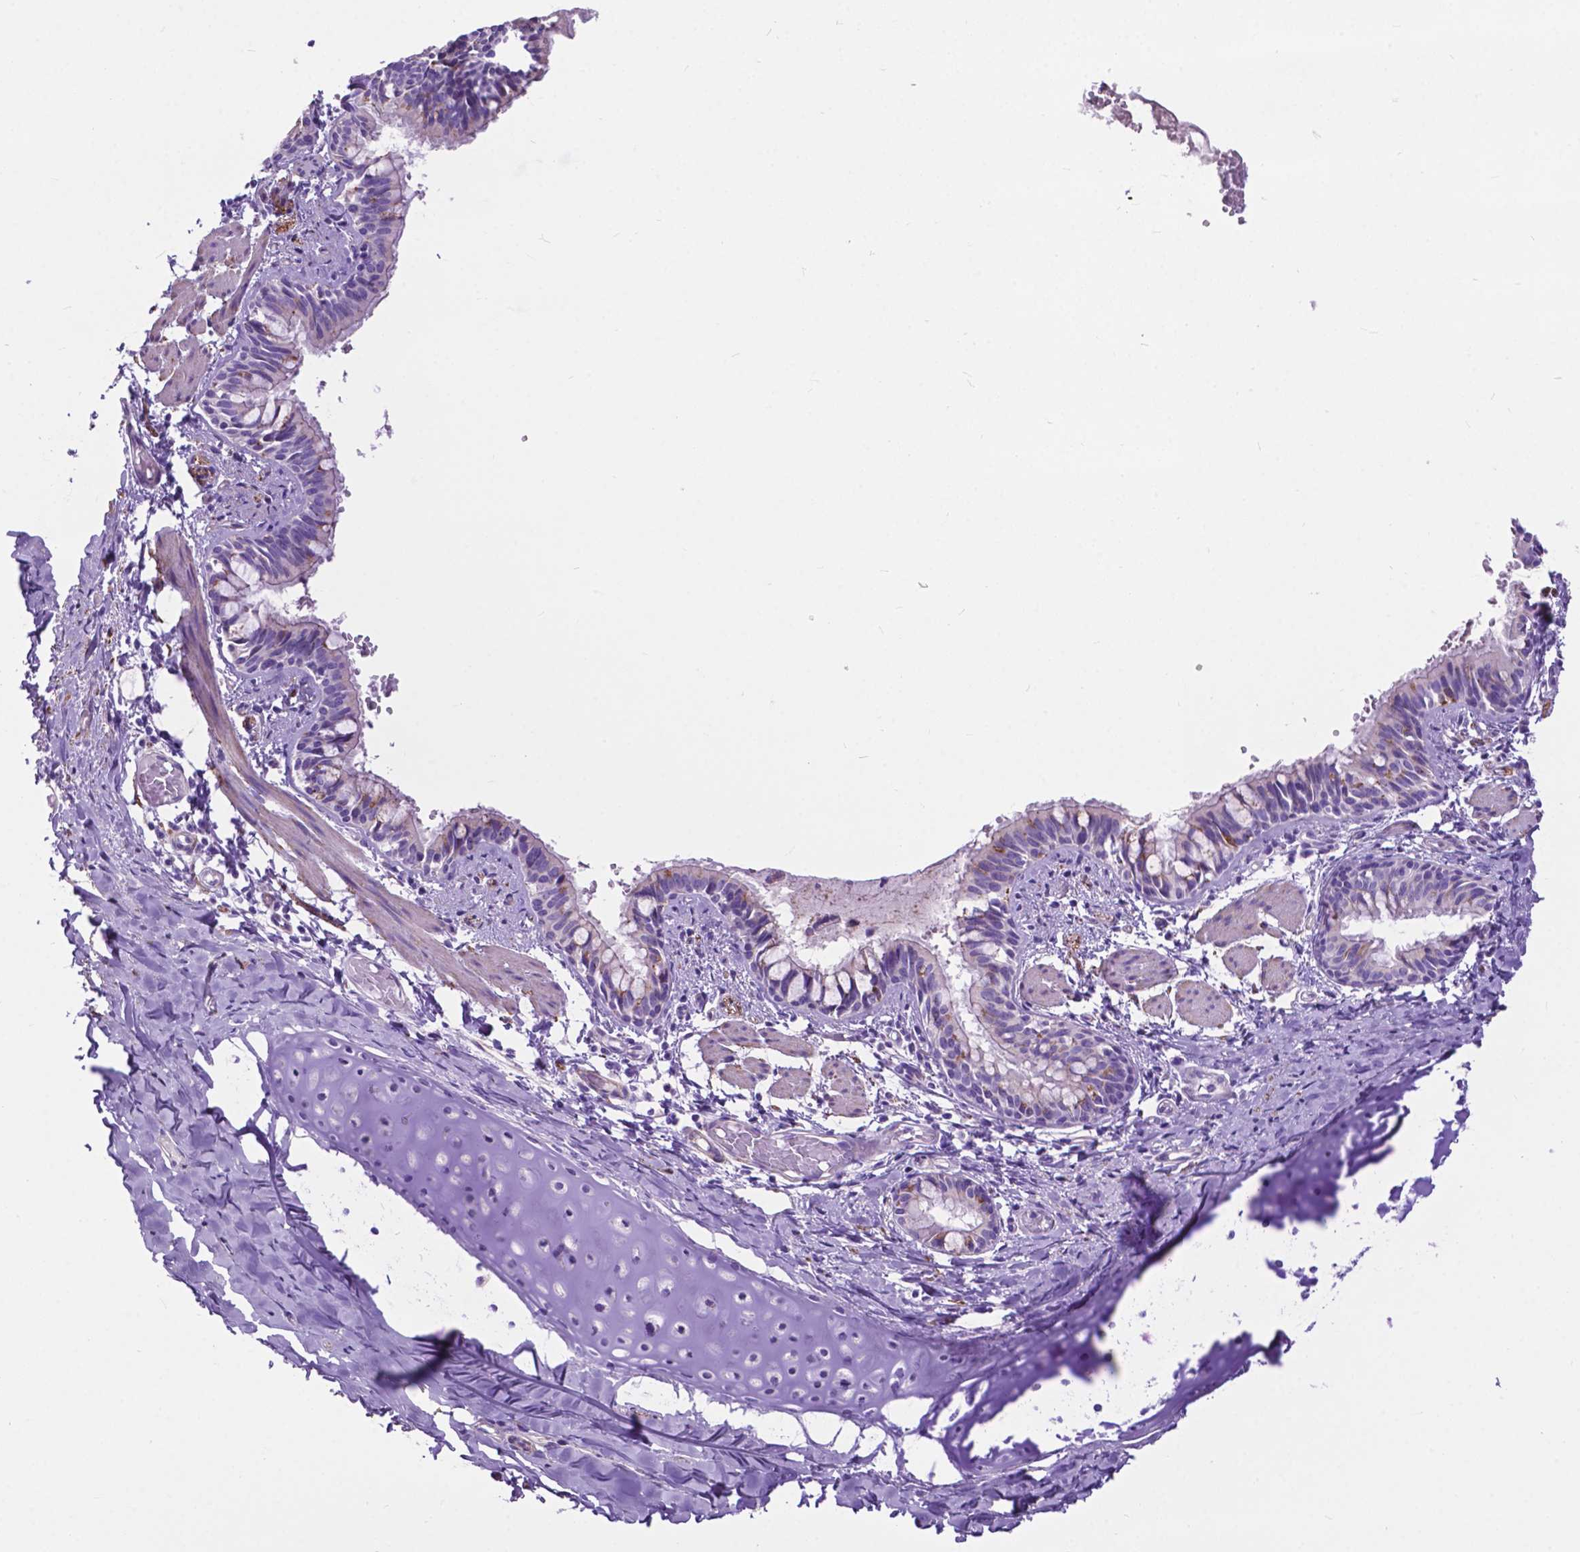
{"staining": {"intensity": "weak", "quantity": "25%-75%", "location": "cytoplasmic/membranous"}, "tissue": "bronchus", "cell_type": "Respiratory epithelial cells", "image_type": "normal", "snomed": [{"axis": "morphology", "description": "Normal tissue, NOS"}, {"axis": "topography", "description": "Bronchus"}], "caption": "The histopathology image demonstrates staining of benign bronchus, revealing weak cytoplasmic/membranous protein staining (brown color) within respiratory epithelial cells.", "gene": "PCDHA12", "patient": {"sex": "male", "age": 1}}